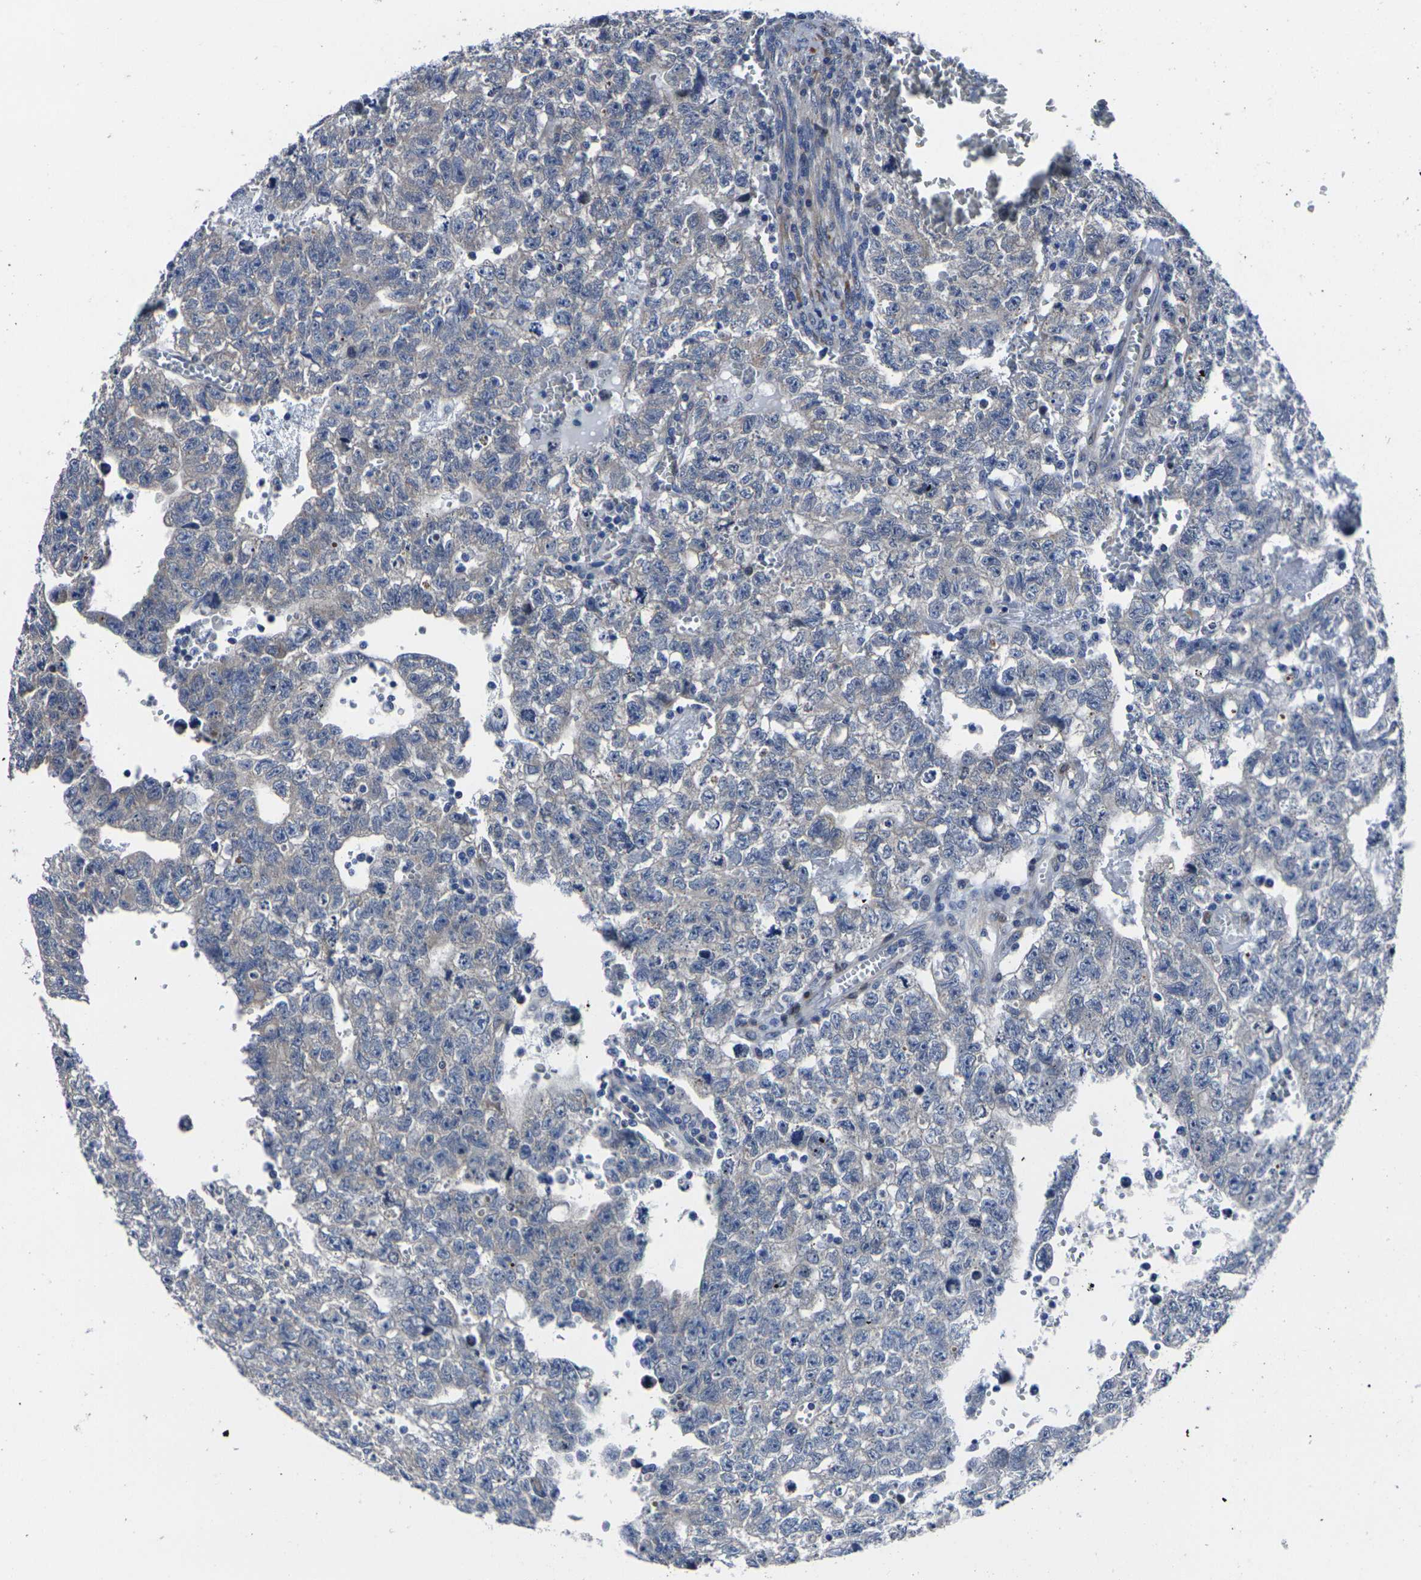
{"staining": {"intensity": "weak", "quantity": "25%-75%", "location": "cytoplasmic/membranous"}, "tissue": "testis cancer", "cell_type": "Tumor cells", "image_type": "cancer", "snomed": [{"axis": "morphology", "description": "Seminoma, NOS"}, {"axis": "morphology", "description": "Carcinoma, Embryonal, NOS"}, {"axis": "topography", "description": "Testis"}], "caption": "Human testis cancer (seminoma) stained with a brown dye displays weak cytoplasmic/membranous positive staining in approximately 25%-75% of tumor cells.", "gene": "CYP2C8", "patient": {"sex": "male", "age": 38}}